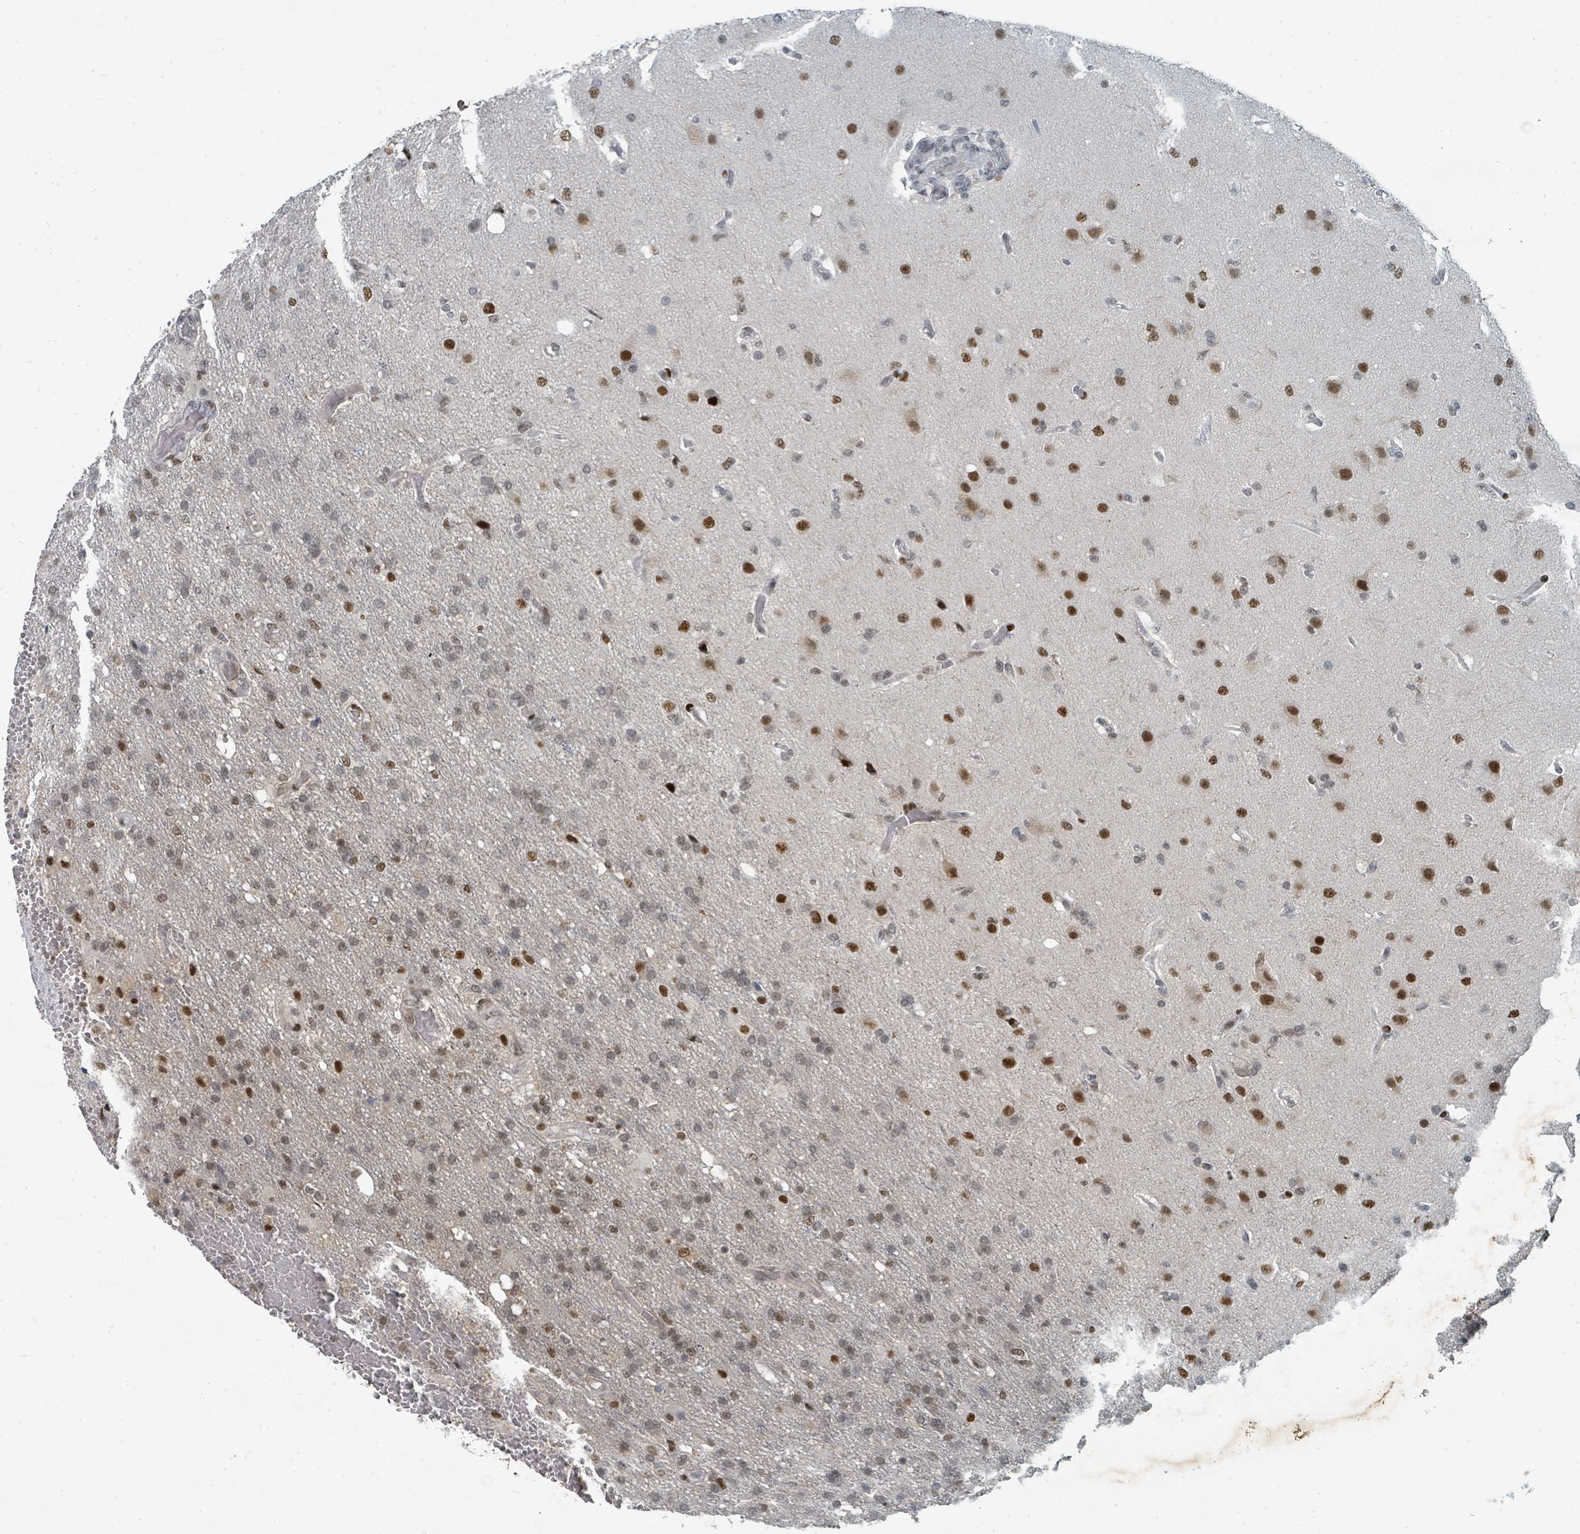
{"staining": {"intensity": "moderate", "quantity": "25%-75%", "location": "nuclear"}, "tissue": "glioma", "cell_type": "Tumor cells", "image_type": "cancer", "snomed": [{"axis": "morphology", "description": "Glioma, malignant, High grade"}, {"axis": "topography", "description": "Brain"}], "caption": "An image of malignant high-grade glioma stained for a protein reveals moderate nuclear brown staining in tumor cells.", "gene": "UCK1", "patient": {"sex": "female", "age": 74}}